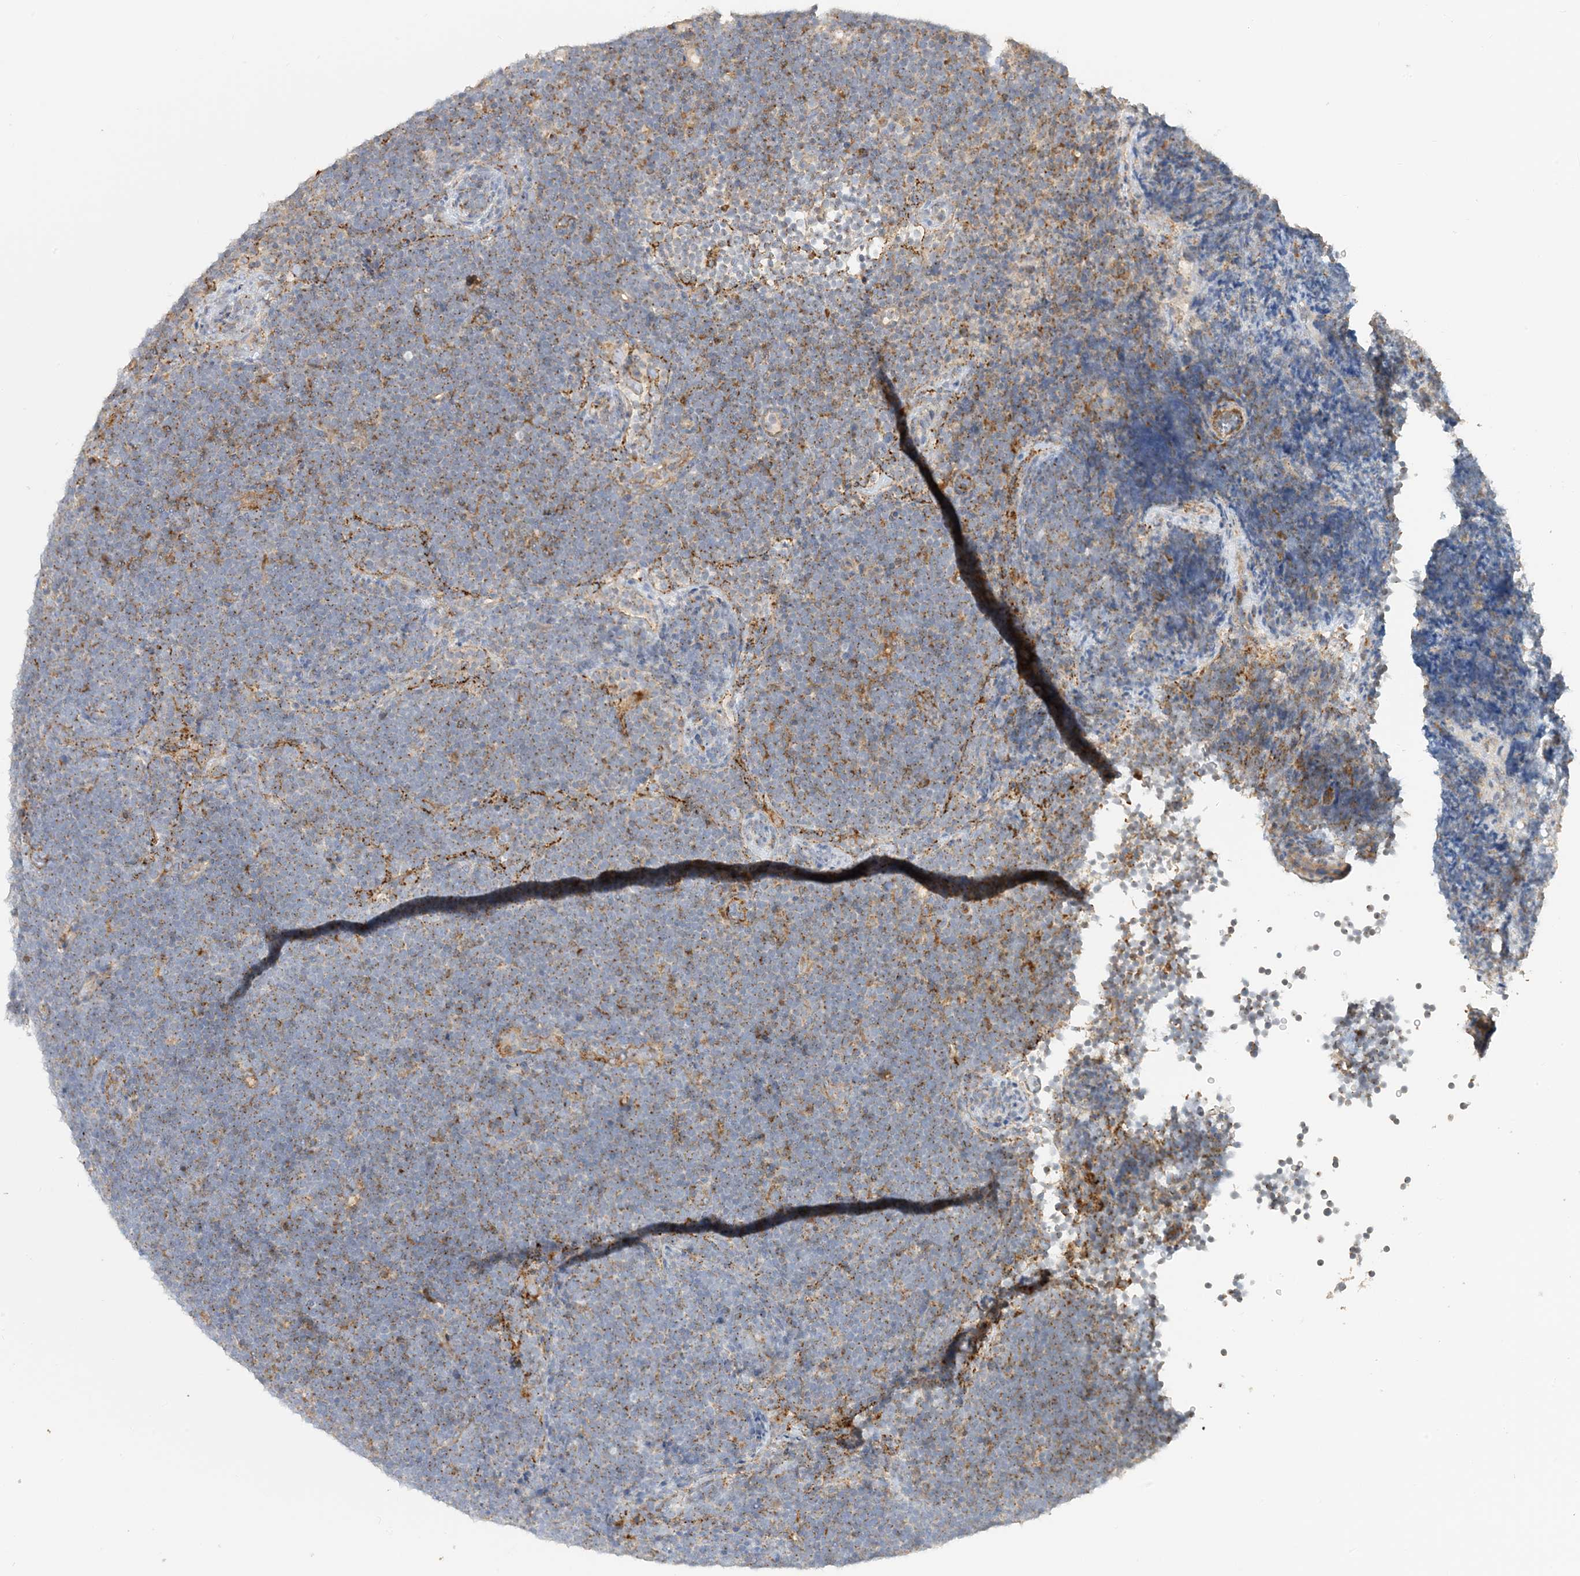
{"staining": {"intensity": "weak", "quantity": "25%-75%", "location": "cytoplasmic/membranous"}, "tissue": "lymphoma", "cell_type": "Tumor cells", "image_type": "cancer", "snomed": [{"axis": "morphology", "description": "Malignant lymphoma, non-Hodgkin's type, High grade"}, {"axis": "topography", "description": "Lymph node"}], "caption": "Protein expression analysis of human malignant lymphoma, non-Hodgkin's type (high-grade) reveals weak cytoplasmic/membranous positivity in about 25%-75% of tumor cells. The staining was performed using DAB (3,3'-diaminobenzidine) to visualize the protein expression in brown, while the nuclei were stained in blue with hematoxylin (Magnification: 20x).", "gene": "SPPL2A", "patient": {"sex": "male", "age": 13}}